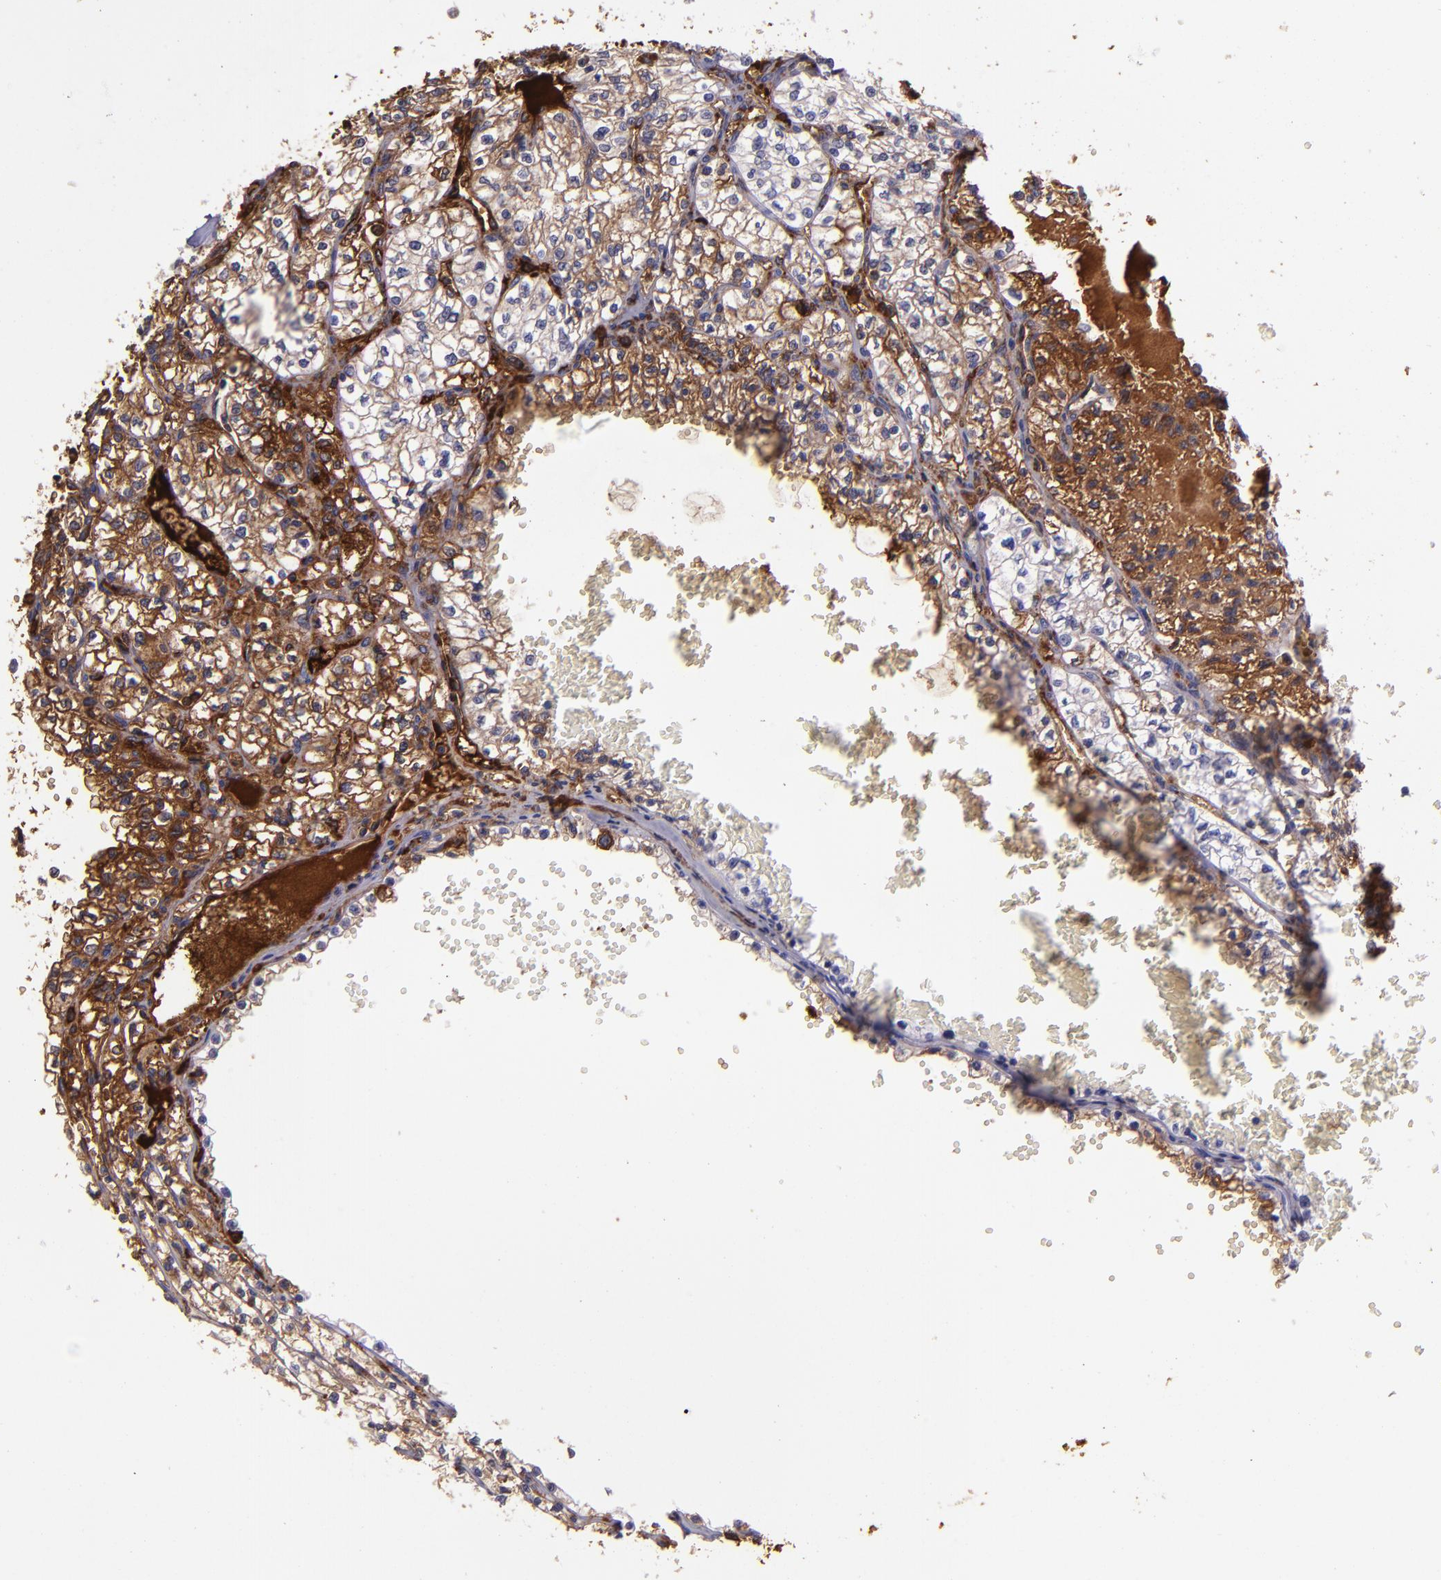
{"staining": {"intensity": "moderate", "quantity": "25%-75%", "location": "cytoplasmic/membranous"}, "tissue": "renal cancer", "cell_type": "Tumor cells", "image_type": "cancer", "snomed": [{"axis": "morphology", "description": "Adenocarcinoma, NOS"}, {"axis": "topography", "description": "Kidney"}], "caption": "About 25%-75% of tumor cells in adenocarcinoma (renal) show moderate cytoplasmic/membranous protein positivity as visualized by brown immunohistochemical staining.", "gene": "A2M", "patient": {"sex": "male", "age": 61}}